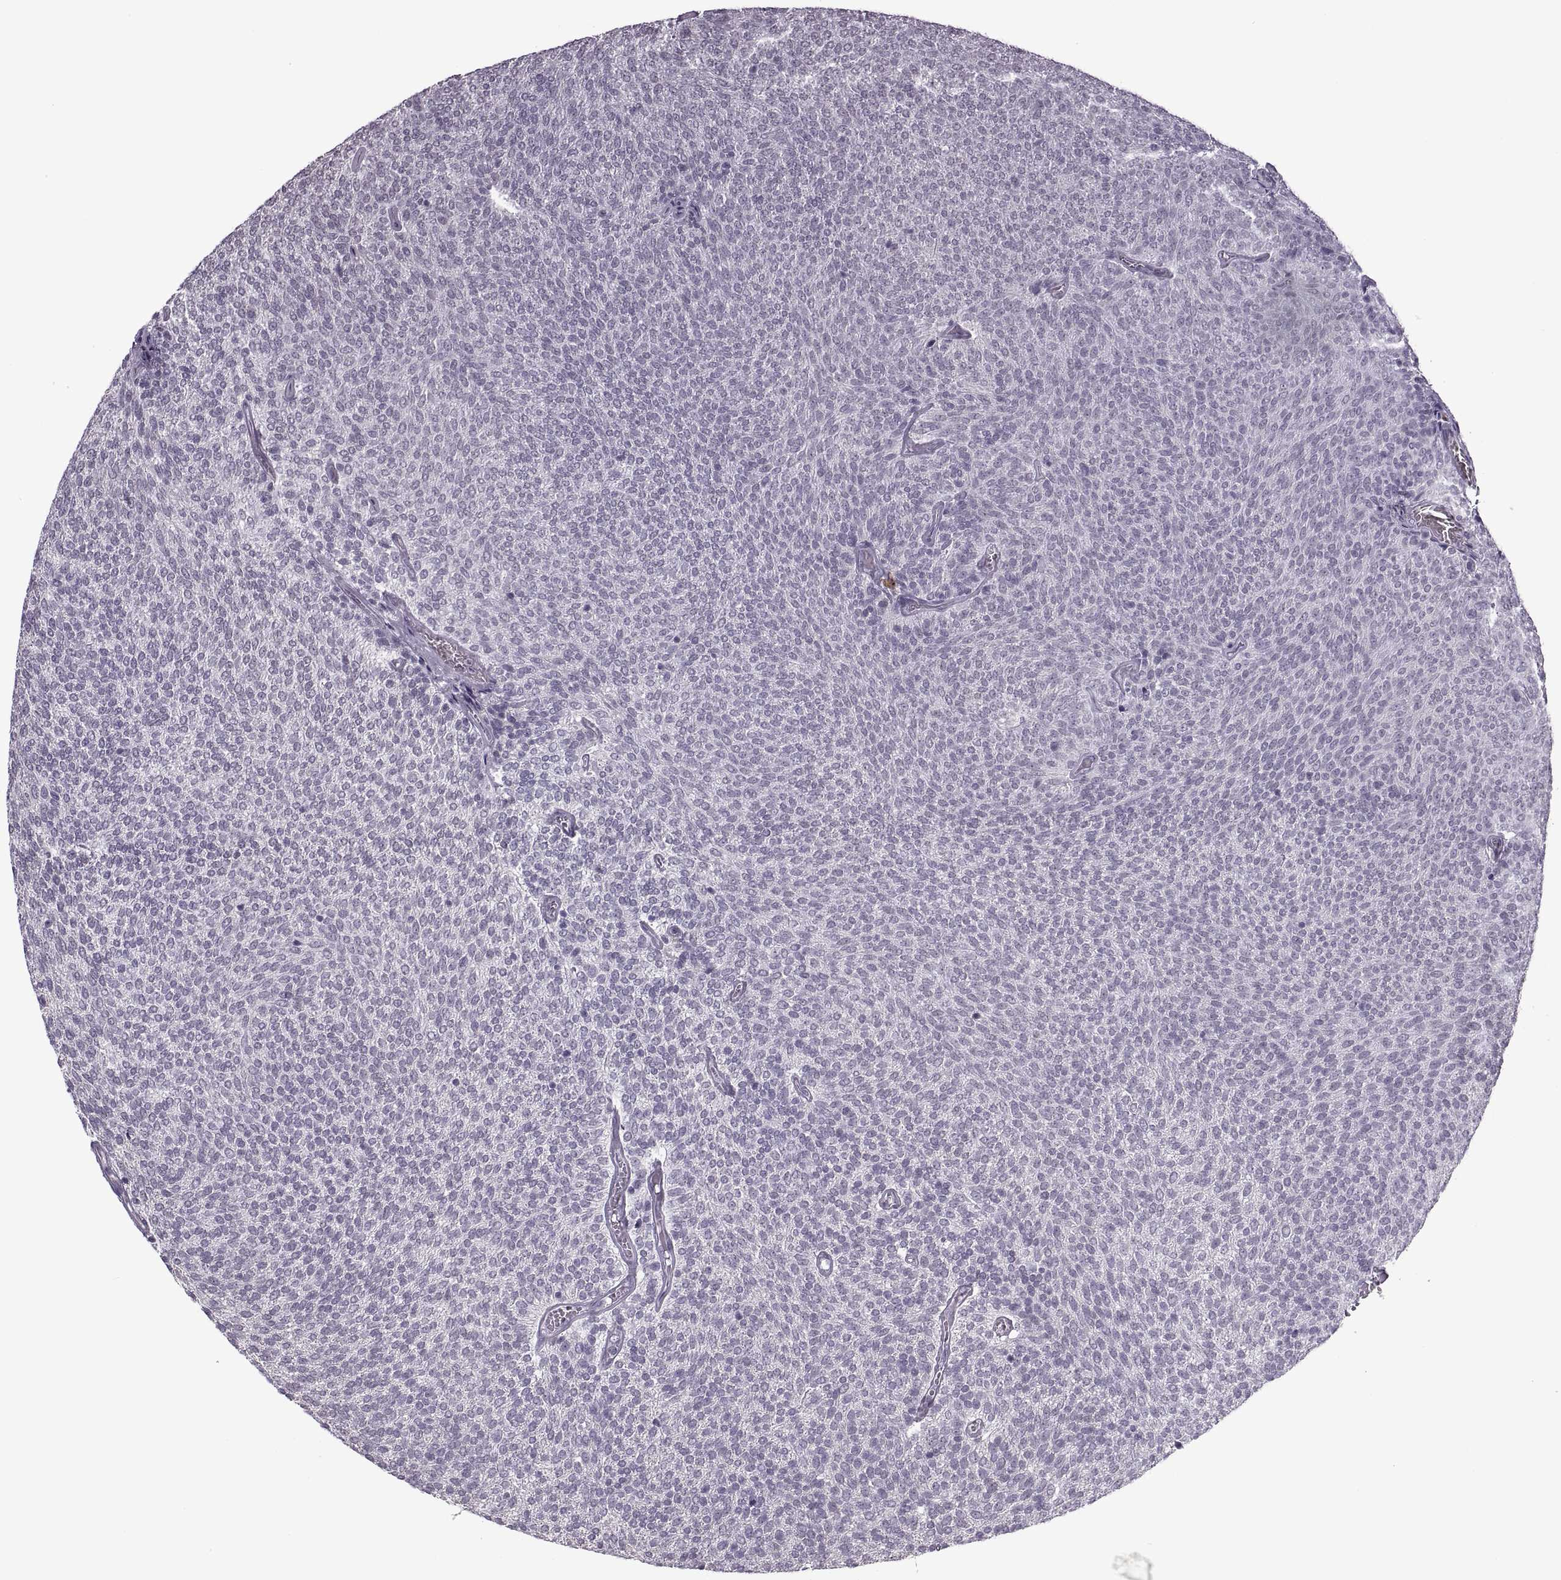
{"staining": {"intensity": "negative", "quantity": "none", "location": "none"}, "tissue": "urothelial cancer", "cell_type": "Tumor cells", "image_type": "cancer", "snomed": [{"axis": "morphology", "description": "Urothelial carcinoma, Low grade"}, {"axis": "topography", "description": "Urinary bladder"}], "caption": "Immunohistochemistry (IHC) image of neoplastic tissue: urothelial carcinoma (low-grade) stained with DAB reveals no significant protein expression in tumor cells.", "gene": "PRSS37", "patient": {"sex": "male", "age": 77}}